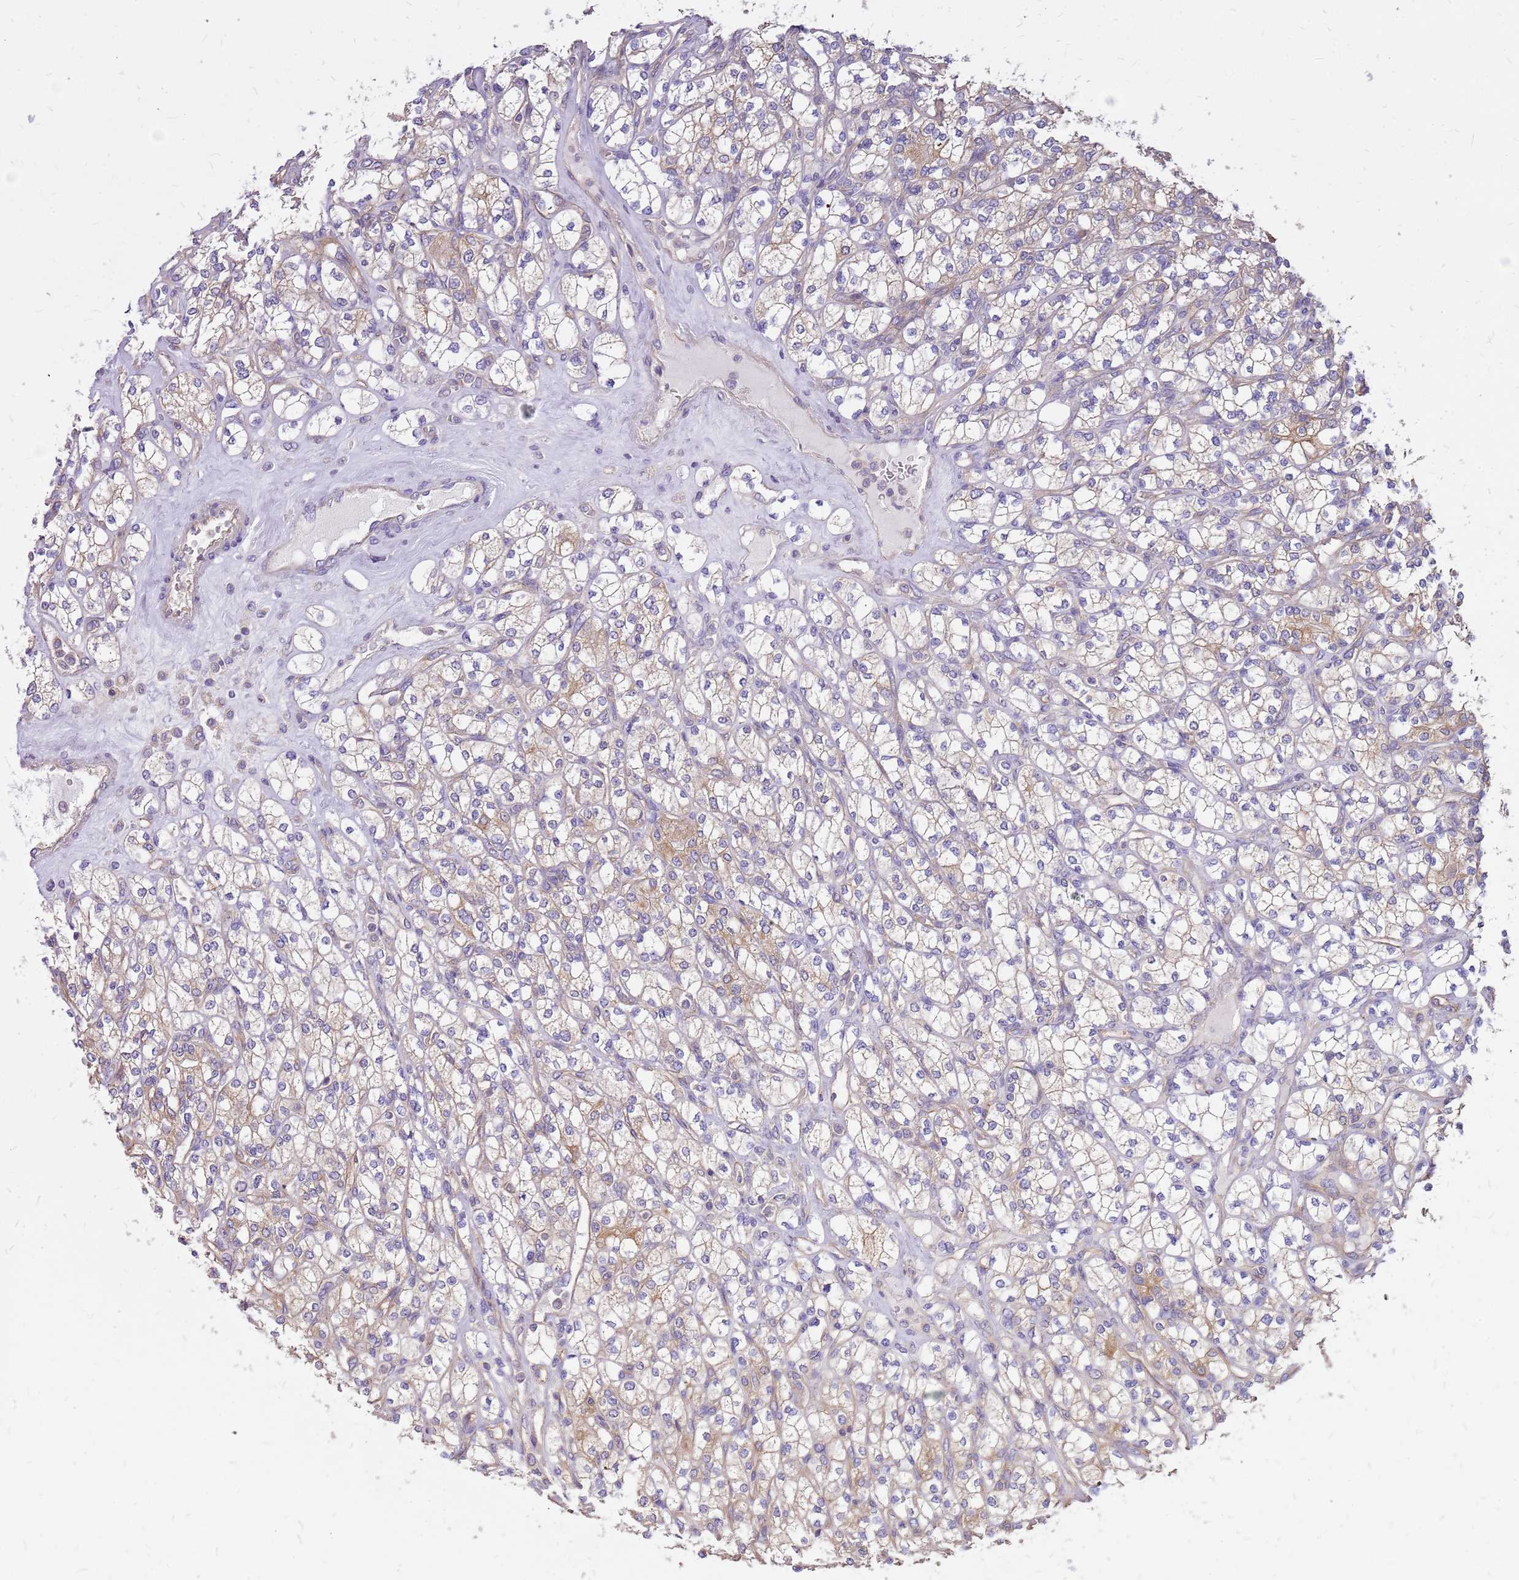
{"staining": {"intensity": "weak", "quantity": "25%-75%", "location": "cytoplasmic/membranous"}, "tissue": "renal cancer", "cell_type": "Tumor cells", "image_type": "cancer", "snomed": [{"axis": "morphology", "description": "Adenocarcinoma, NOS"}, {"axis": "topography", "description": "Kidney"}], "caption": "Immunohistochemical staining of adenocarcinoma (renal) displays weak cytoplasmic/membranous protein staining in approximately 25%-75% of tumor cells.", "gene": "WASHC4", "patient": {"sex": "male", "age": 77}}